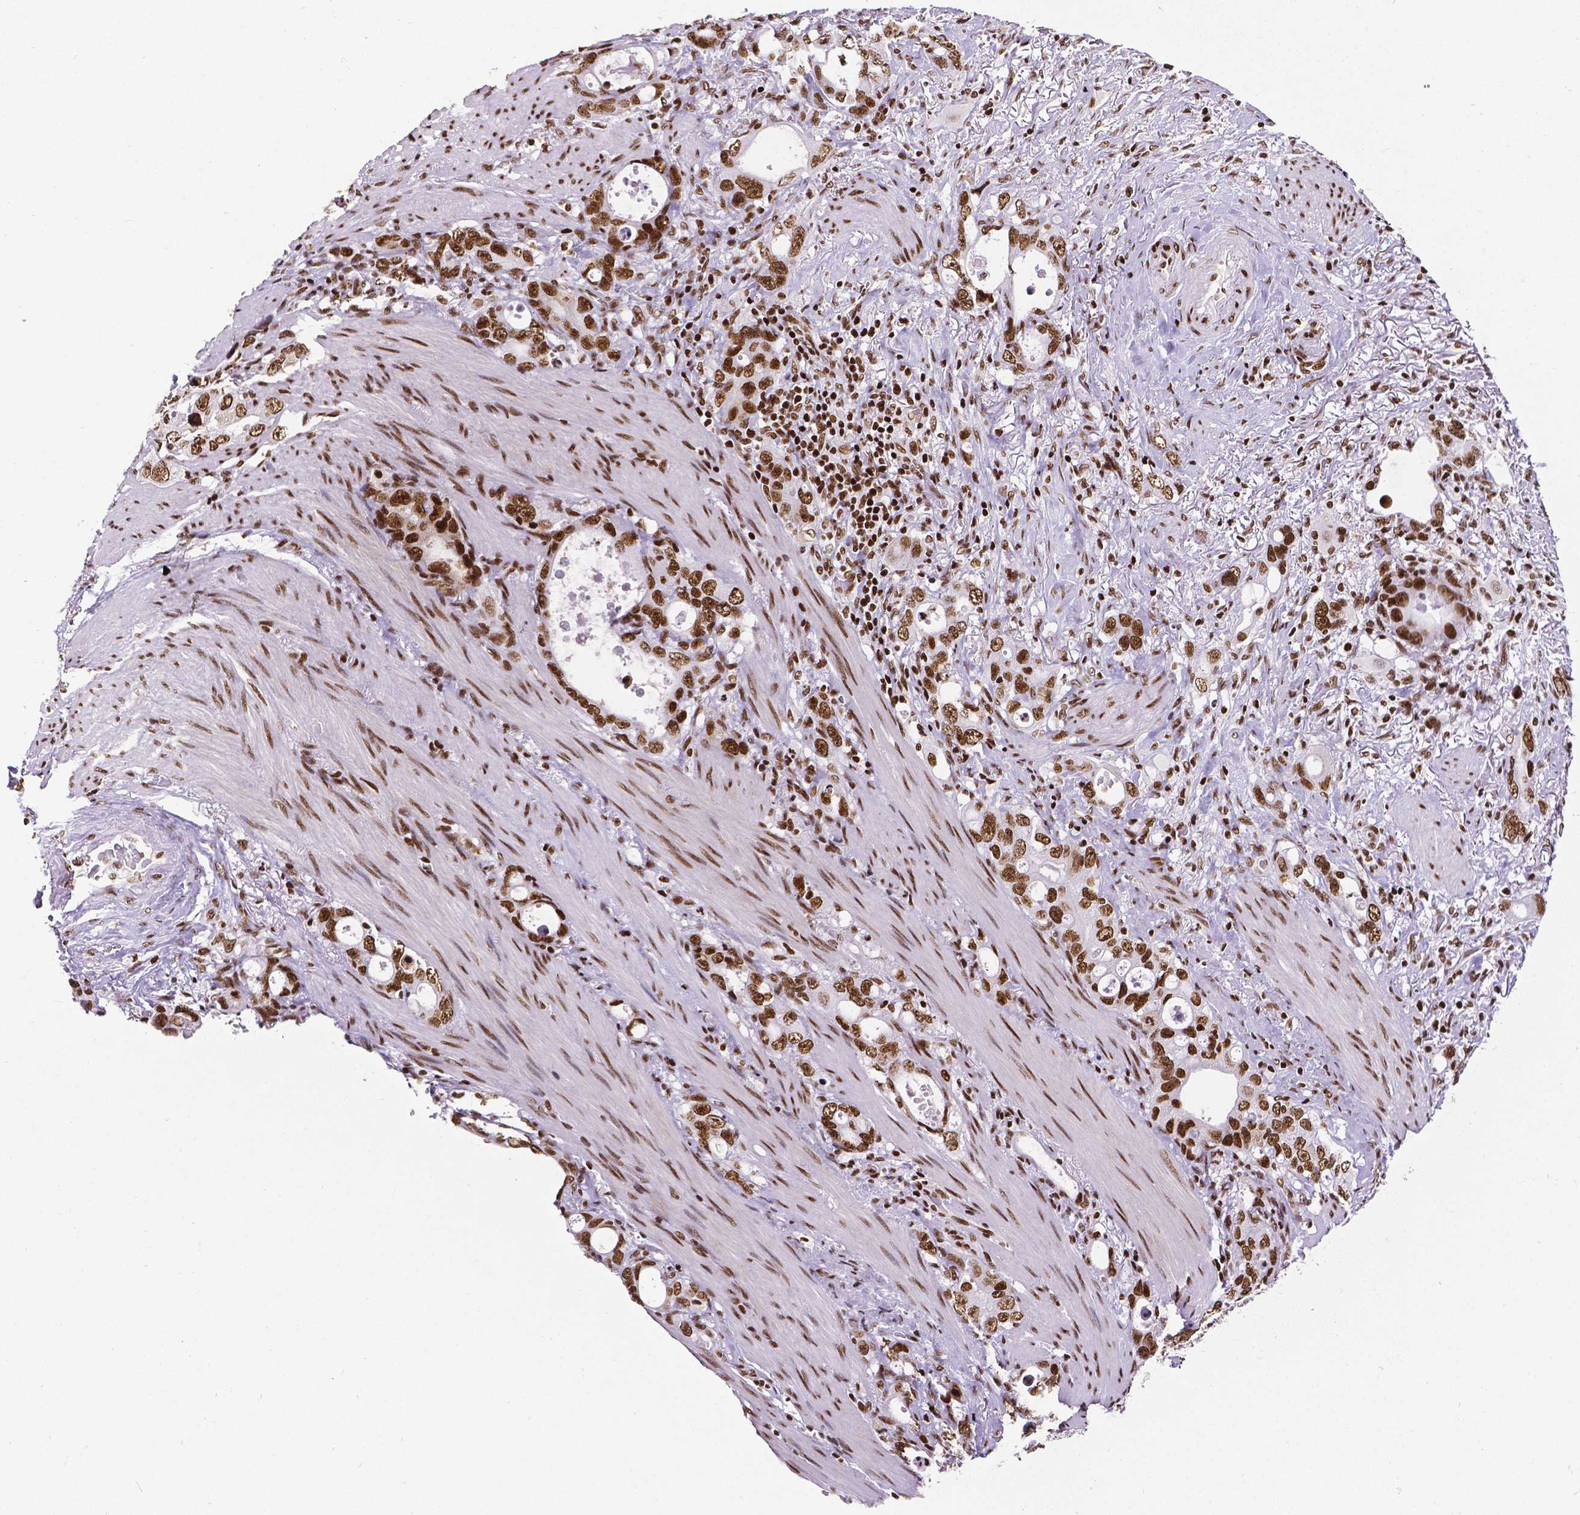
{"staining": {"intensity": "strong", "quantity": ">75%", "location": "nuclear"}, "tissue": "stomach cancer", "cell_type": "Tumor cells", "image_type": "cancer", "snomed": [{"axis": "morphology", "description": "Adenocarcinoma, NOS"}, {"axis": "topography", "description": "Stomach, upper"}], "caption": "Human stomach adenocarcinoma stained with a brown dye reveals strong nuclear positive expression in approximately >75% of tumor cells.", "gene": "CTCF", "patient": {"sex": "male", "age": 74}}